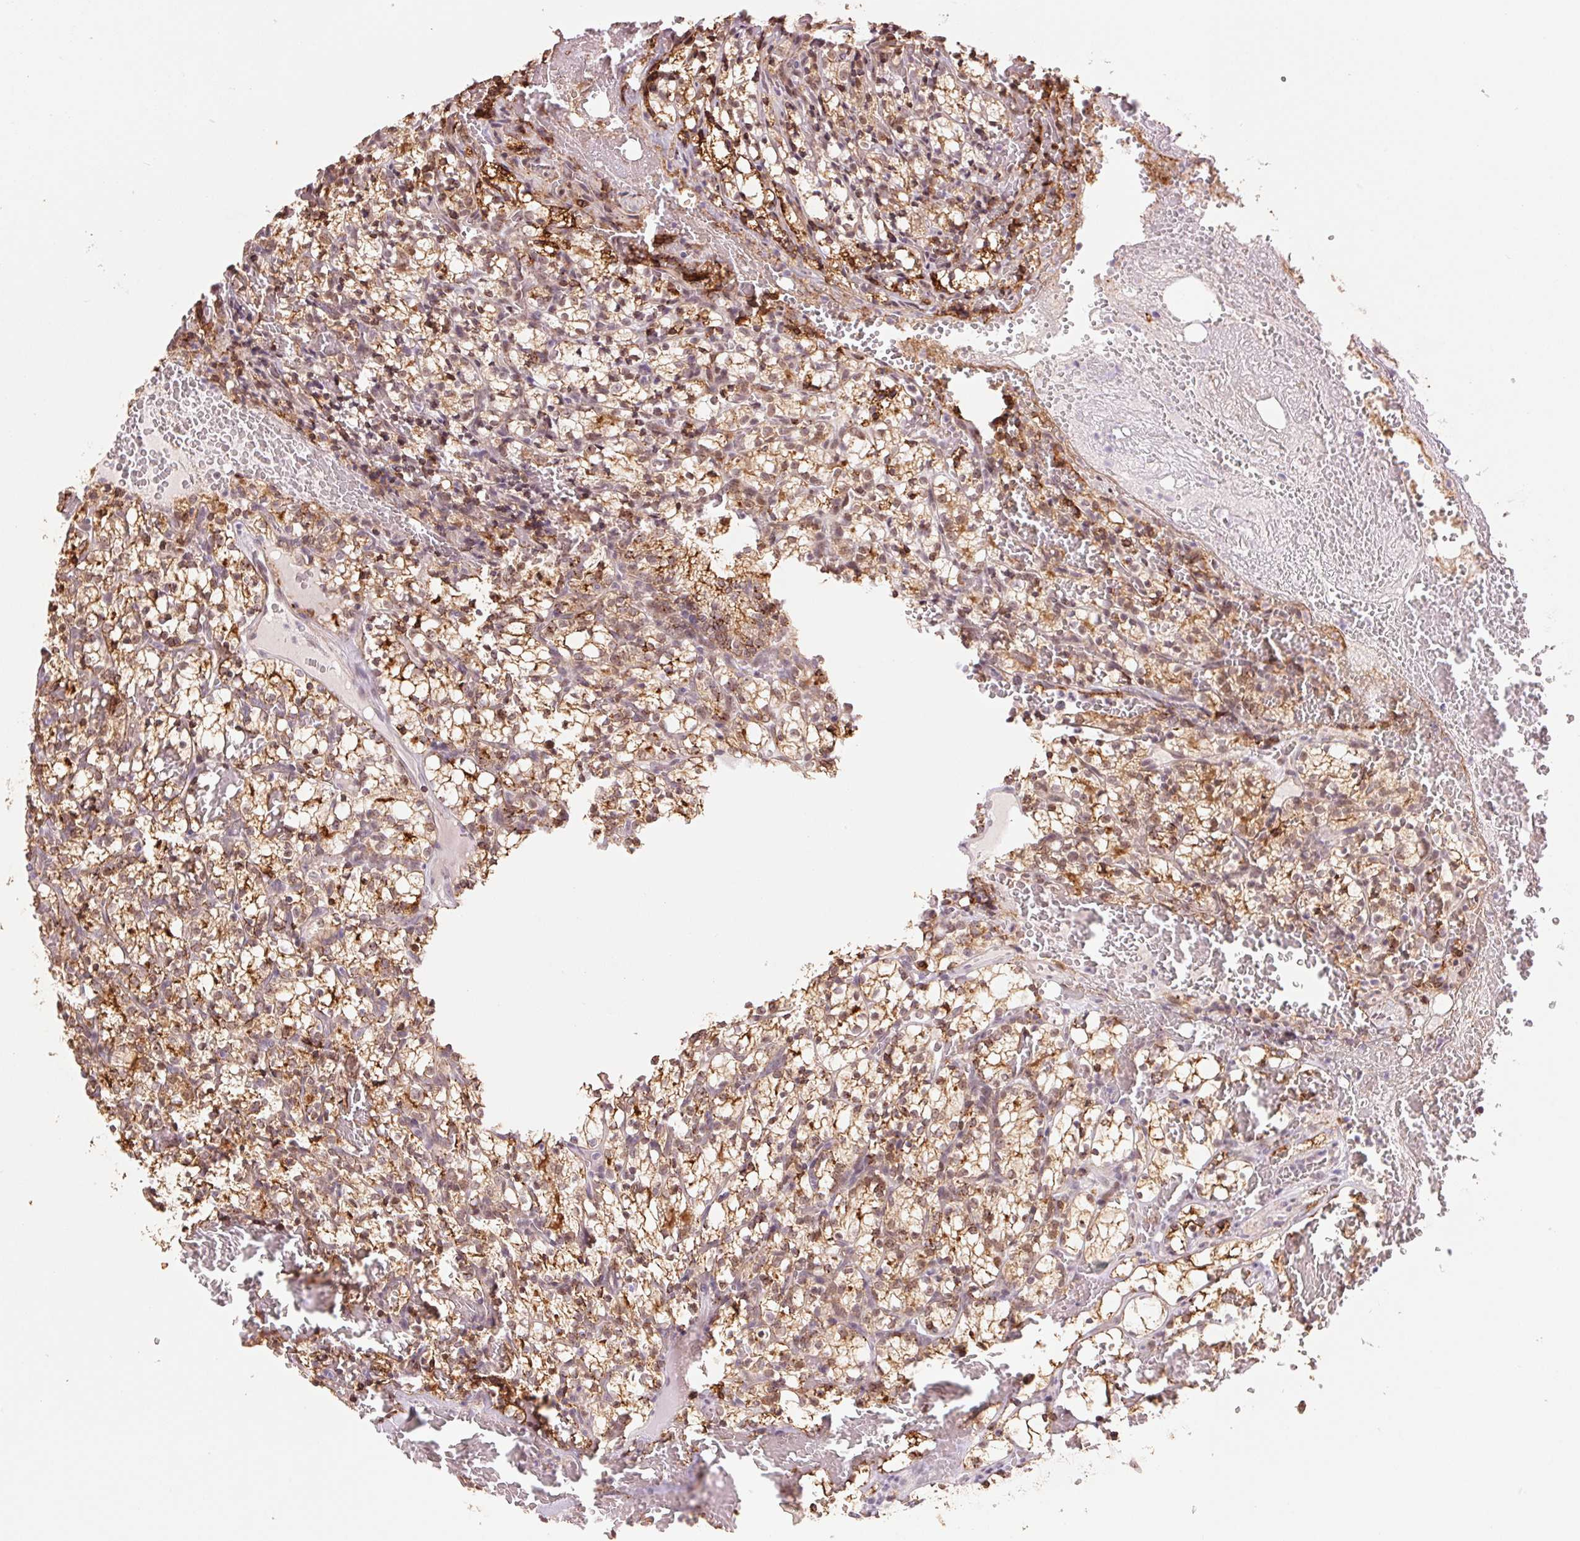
{"staining": {"intensity": "moderate", "quantity": ">75%", "location": "cytoplasmic/membranous"}, "tissue": "renal cancer", "cell_type": "Tumor cells", "image_type": "cancer", "snomed": [{"axis": "morphology", "description": "Adenocarcinoma, NOS"}, {"axis": "topography", "description": "Kidney"}], "caption": "IHC (DAB) staining of human renal adenocarcinoma reveals moderate cytoplasmic/membranous protein staining in approximately >75% of tumor cells.", "gene": "ARHGAP32", "patient": {"sex": "female", "age": 69}}